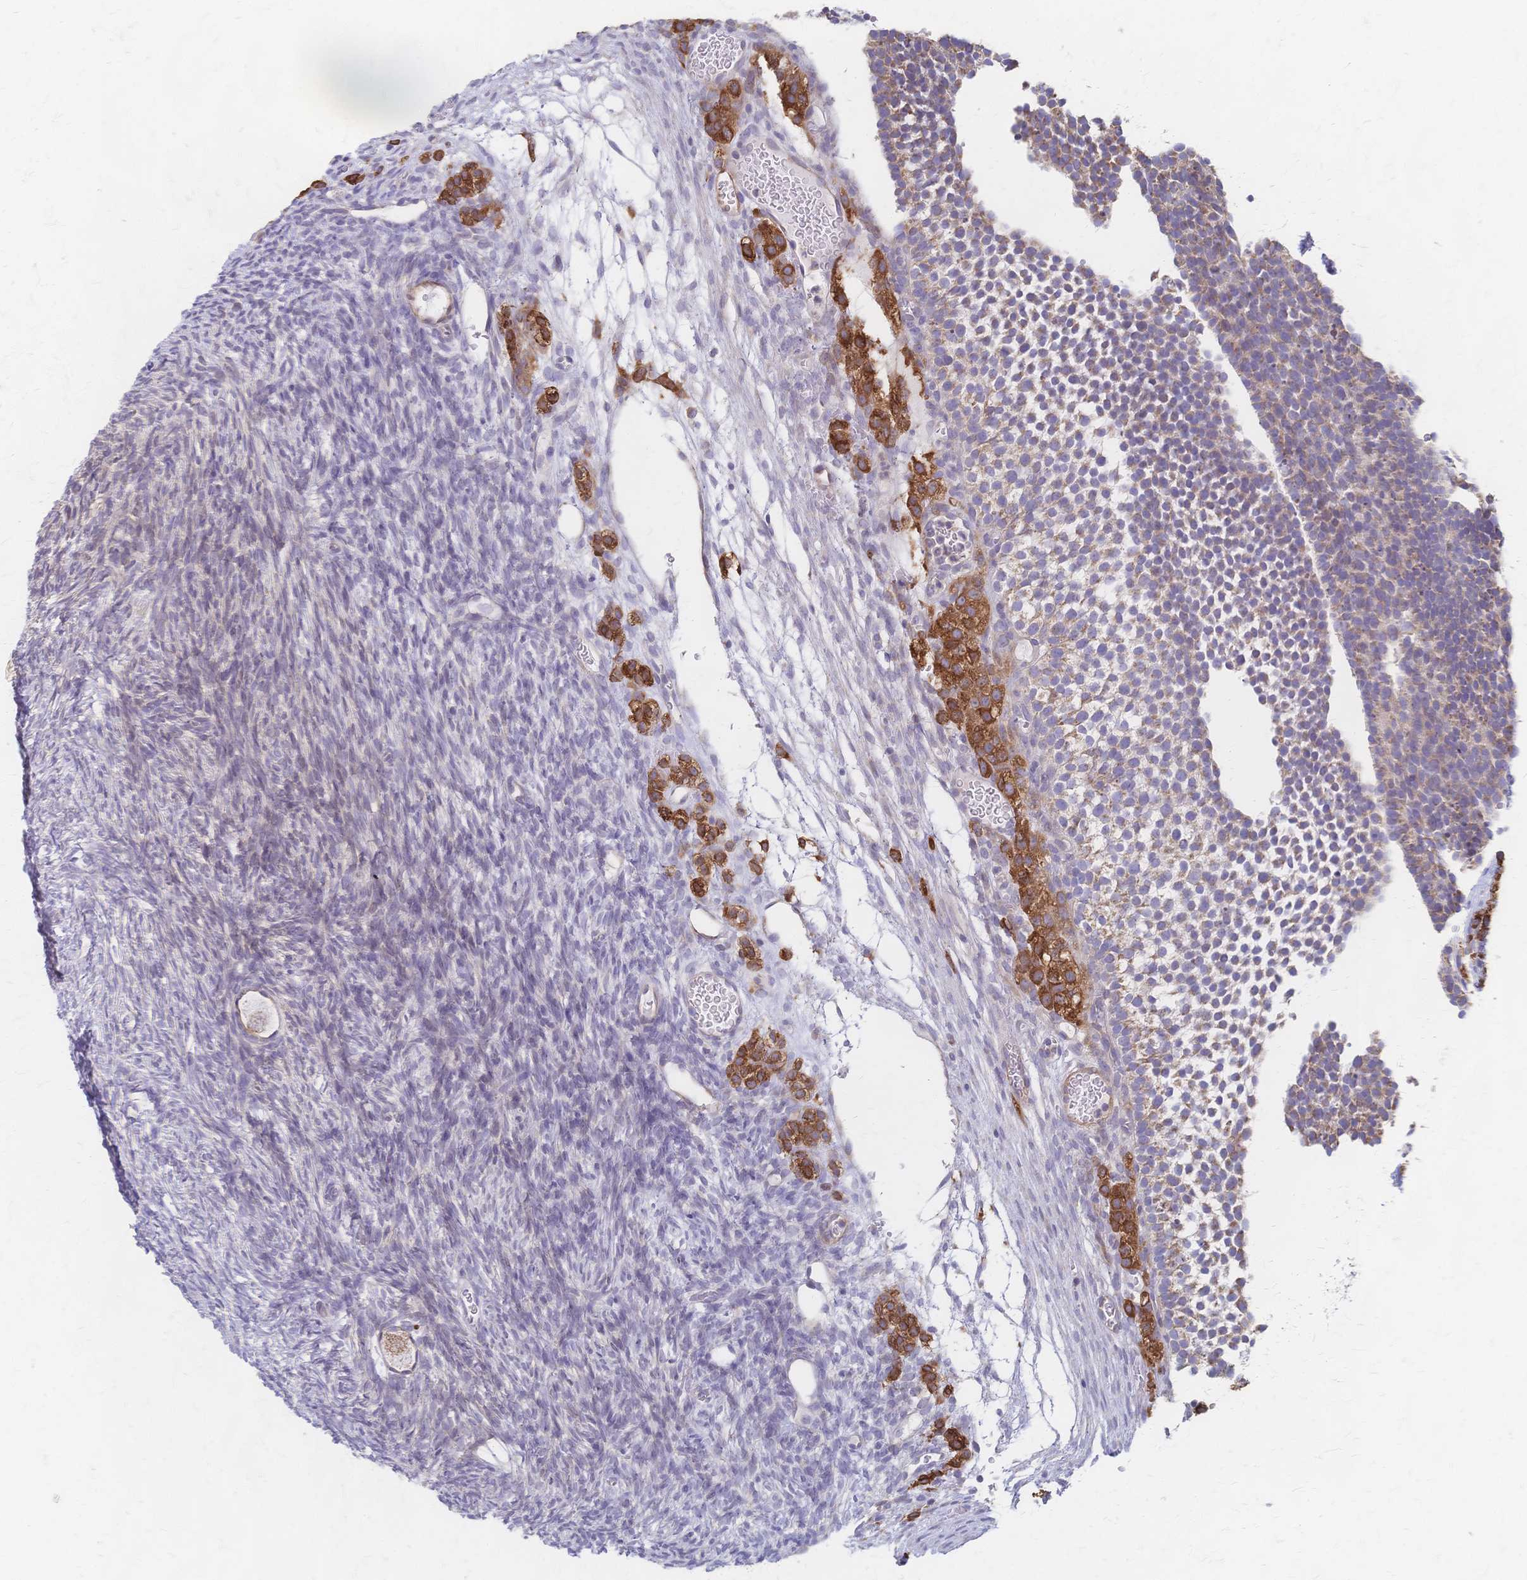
{"staining": {"intensity": "weak", "quantity": ">75%", "location": "cytoplasmic/membranous"}, "tissue": "ovary", "cell_type": "Follicle cells", "image_type": "normal", "snomed": [{"axis": "morphology", "description": "Normal tissue, NOS"}, {"axis": "topography", "description": "Ovary"}], "caption": "Ovary stained for a protein (brown) displays weak cytoplasmic/membranous positive staining in about >75% of follicle cells.", "gene": "CYB5A", "patient": {"sex": "female", "age": 34}}